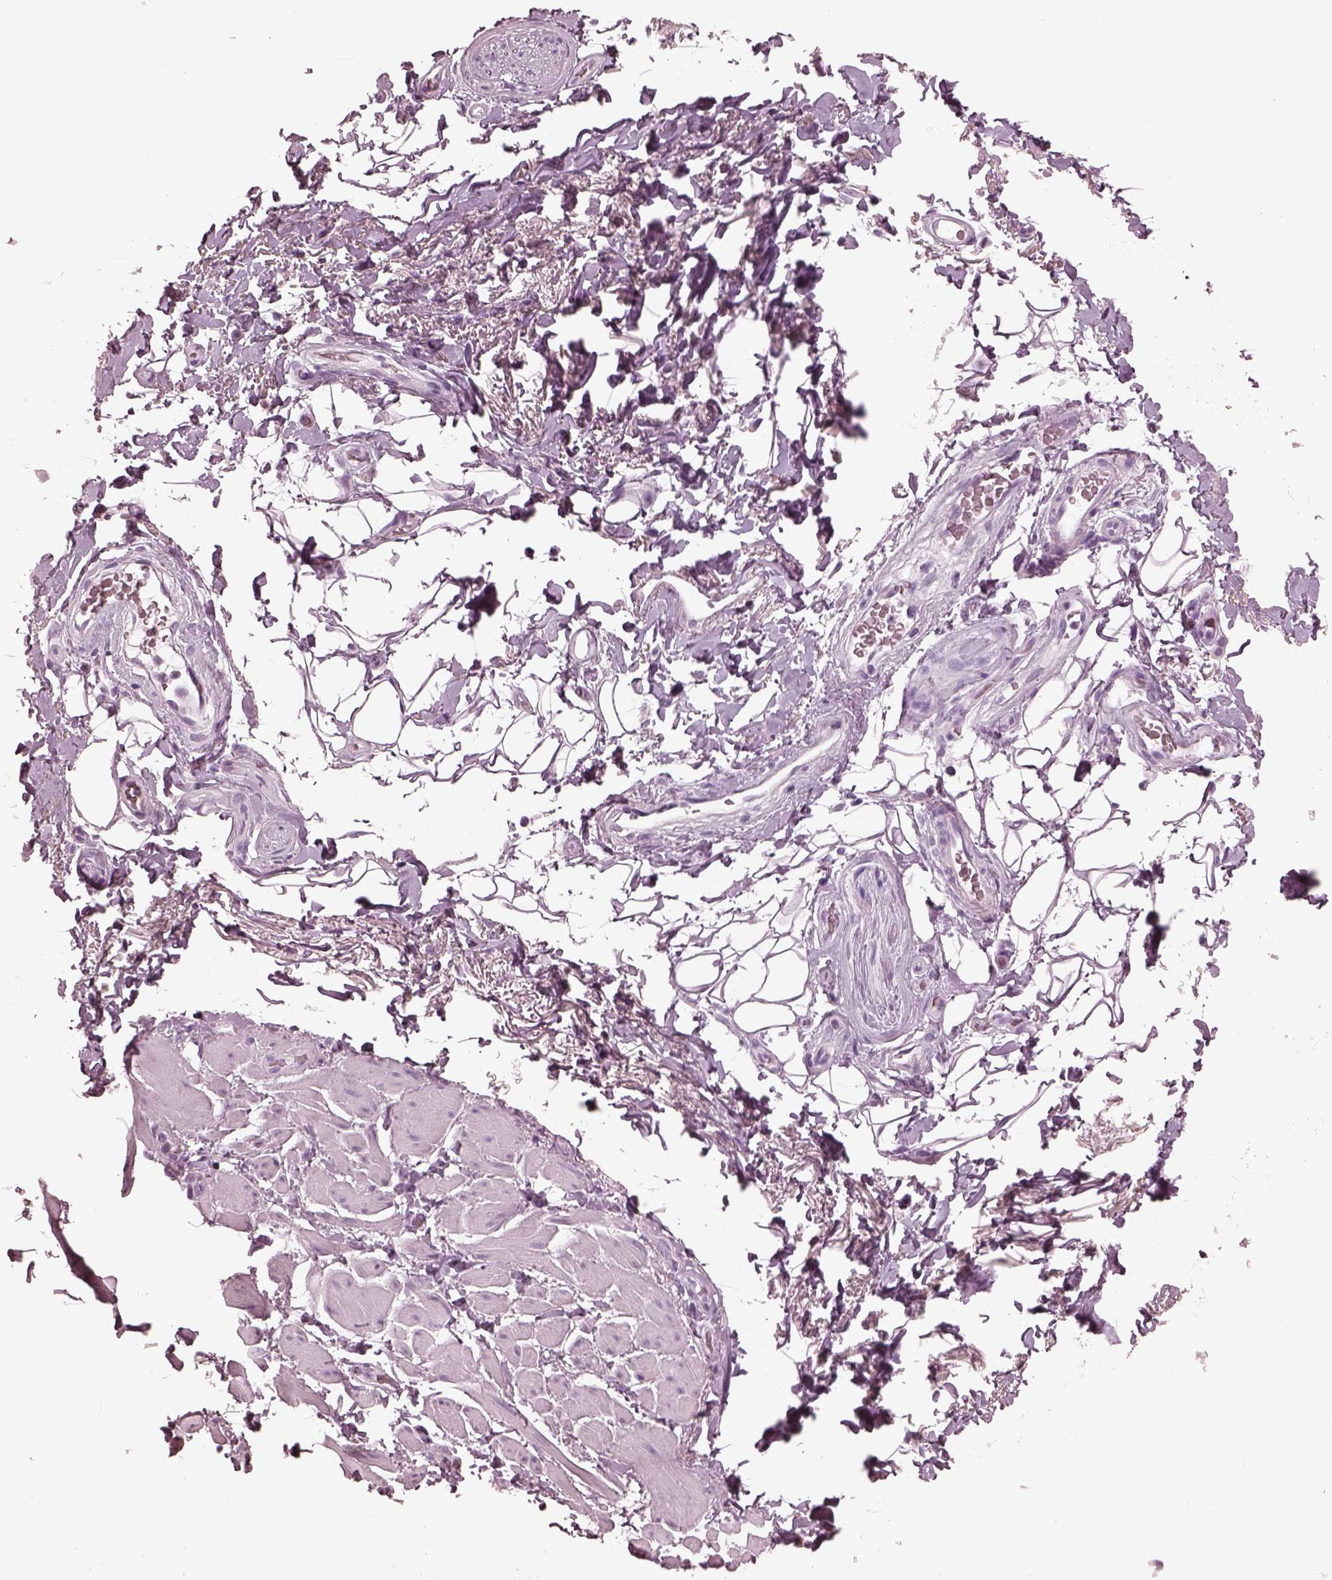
{"staining": {"intensity": "negative", "quantity": "none", "location": "none"}, "tissue": "adipose tissue", "cell_type": "Adipocytes", "image_type": "normal", "snomed": [{"axis": "morphology", "description": "Normal tissue, NOS"}, {"axis": "topography", "description": "Anal"}, {"axis": "topography", "description": "Peripheral nerve tissue"}], "caption": "Protein analysis of normal adipose tissue demonstrates no significant staining in adipocytes.", "gene": "FABP9", "patient": {"sex": "male", "age": 53}}